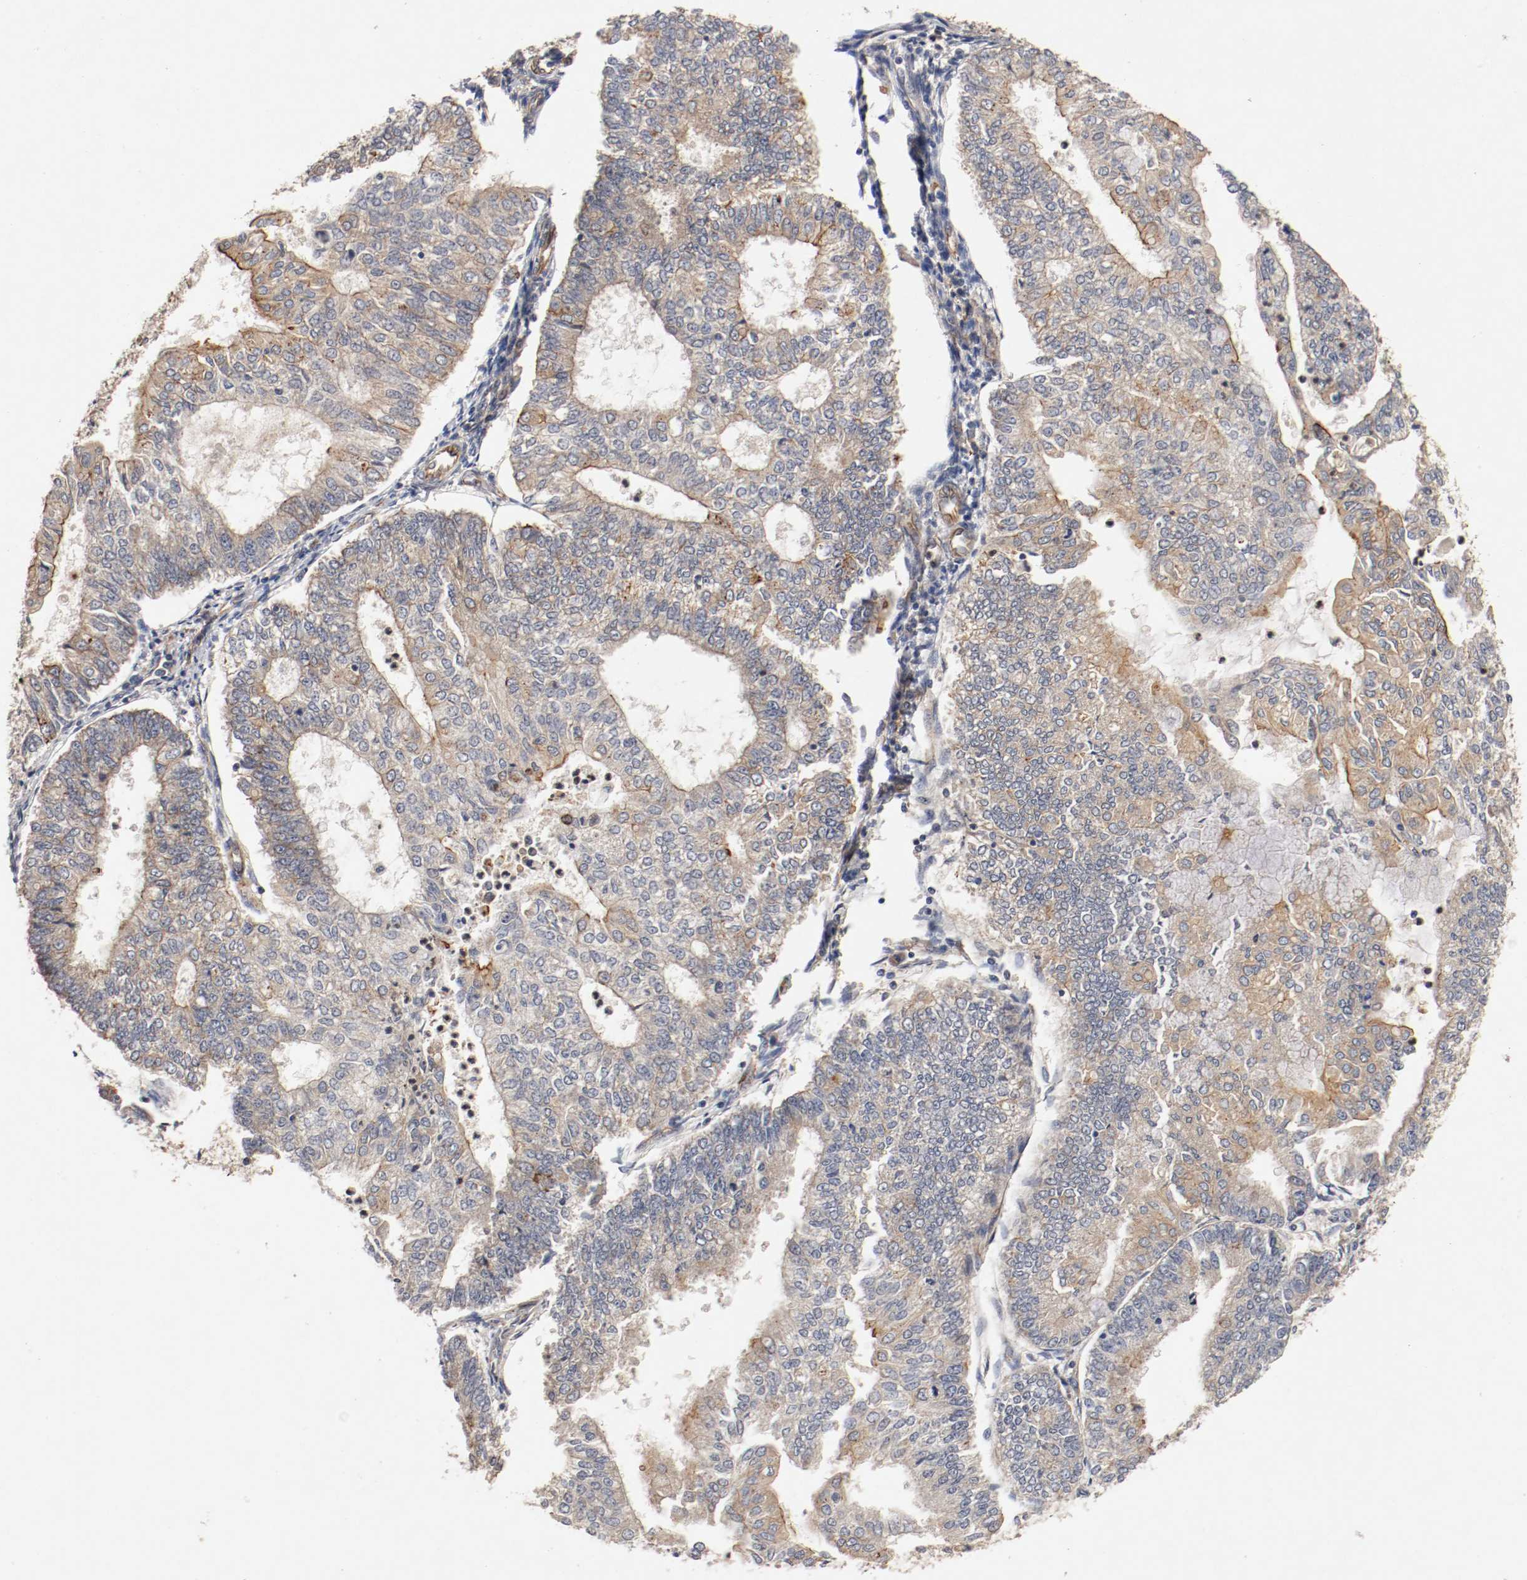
{"staining": {"intensity": "weak", "quantity": "25%-75%", "location": "cytoplasmic/membranous"}, "tissue": "endometrial cancer", "cell_type": "Tumor cells", "image_type": "cancer", "snomed": [{"axis": "morphology", "description": "Adenocarcinoma, NOS"}, {"axis": "topography", "description": "Endometrium"}], "caption": "Tumor cells exhibit low levels of weak cytoplasmic/membranous staining in about 25%-75% of cells in human adenocarcinoma (endometrial). The staining was performed using DAB, with brown indicating positive protein expression. Nuclei are stained blue with hematoxylin.", "gene": "TYK2", "patient": {"sex": "female", "age": 59}}